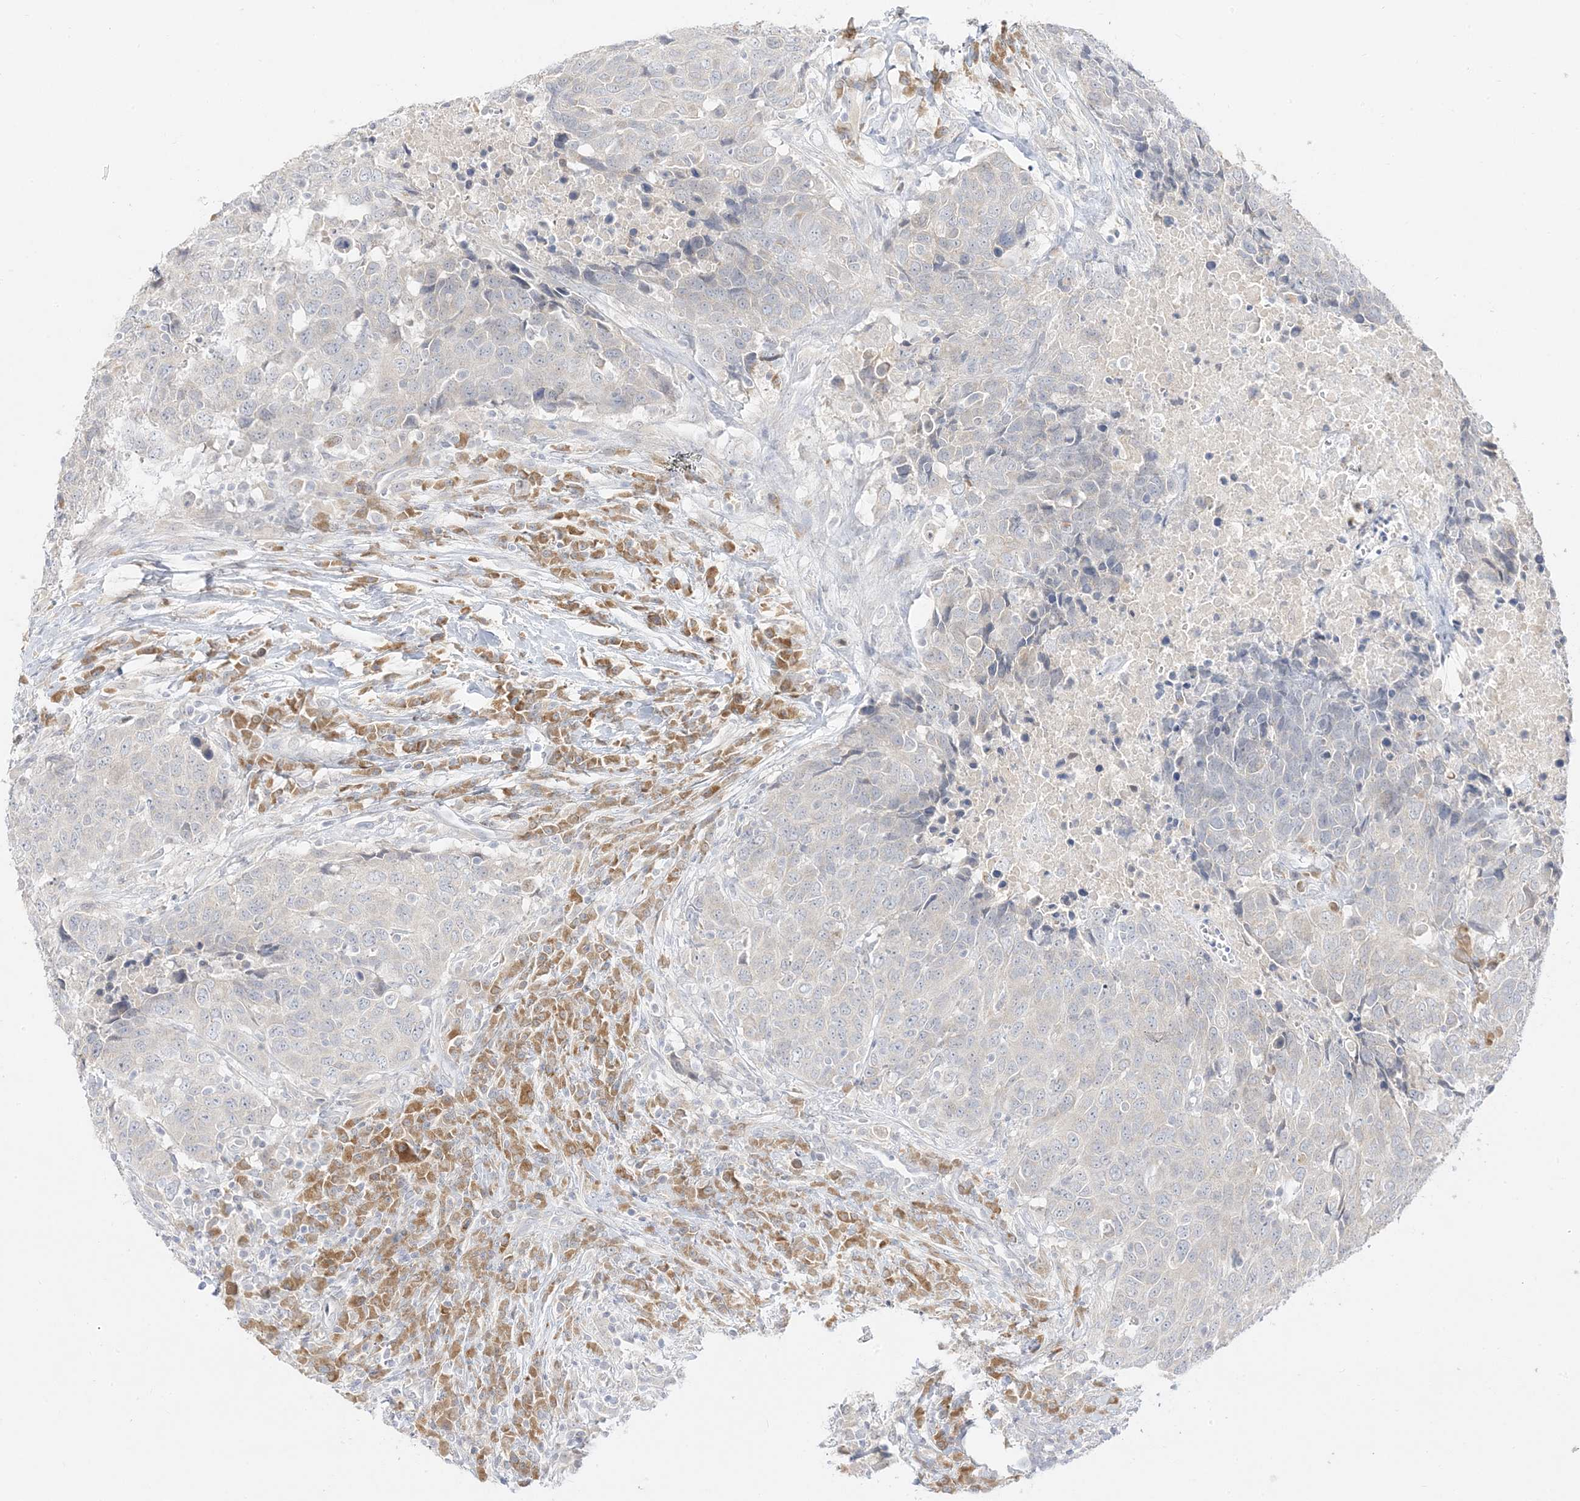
{"staining": {"intensity": "negative", "quantity": "none", "location": "none"}, "tissue": "head and neck cancer", "cell_type": "Tumor cells", "image_type": "cancer", "snomed": [{"axis": "morphology", "description": "Squamous cell carcinoma, NOS"}, {"axis": "topography", "description": "Head-Neck"}], "caption": "Head and neck cancer (squamous cell carcinoma) was stained to show a protein in brown. There is no significant positivity in tumor cells.", "gene": "C2CD2", "patient": {"sex": "male", "age": 66}}